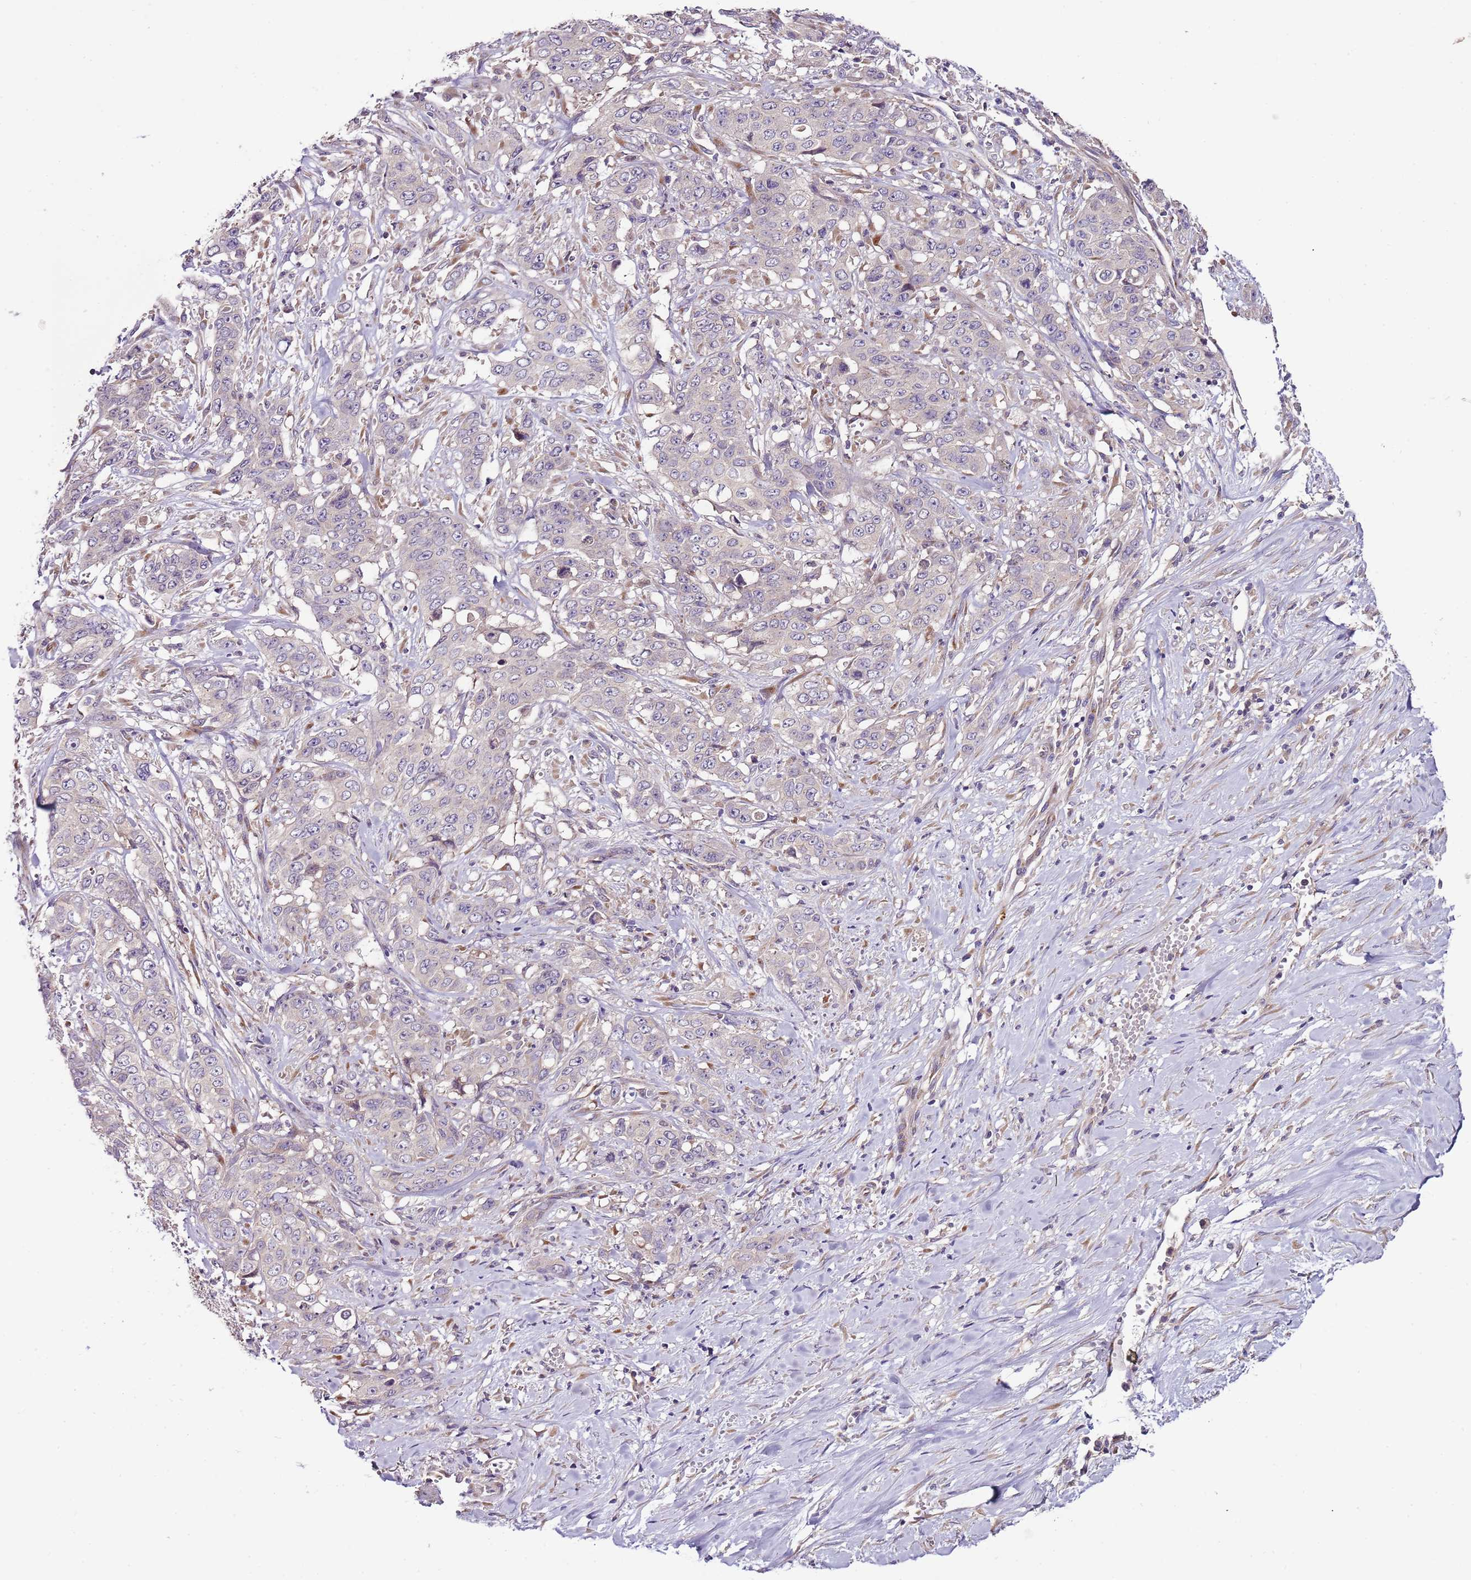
{"staining": {"intensity": "negative", "quantity": "none", "location": "none"}, "tissue": "stomach cancer", "cell_type": "Tumor cells", "image_type": "cancer", "snomed": [{"axis": "morphology", "description": "Adenocarcinoma, NOS"}, {"axis": "topography", "description": "Stomach, upper"}], "caption": "IHC of human stomach cancer (adenocarcinoma) exhibits no staining in tumor cells.", "gene": "FAM20A", "patient": {"sex": "male", "age": 62}}